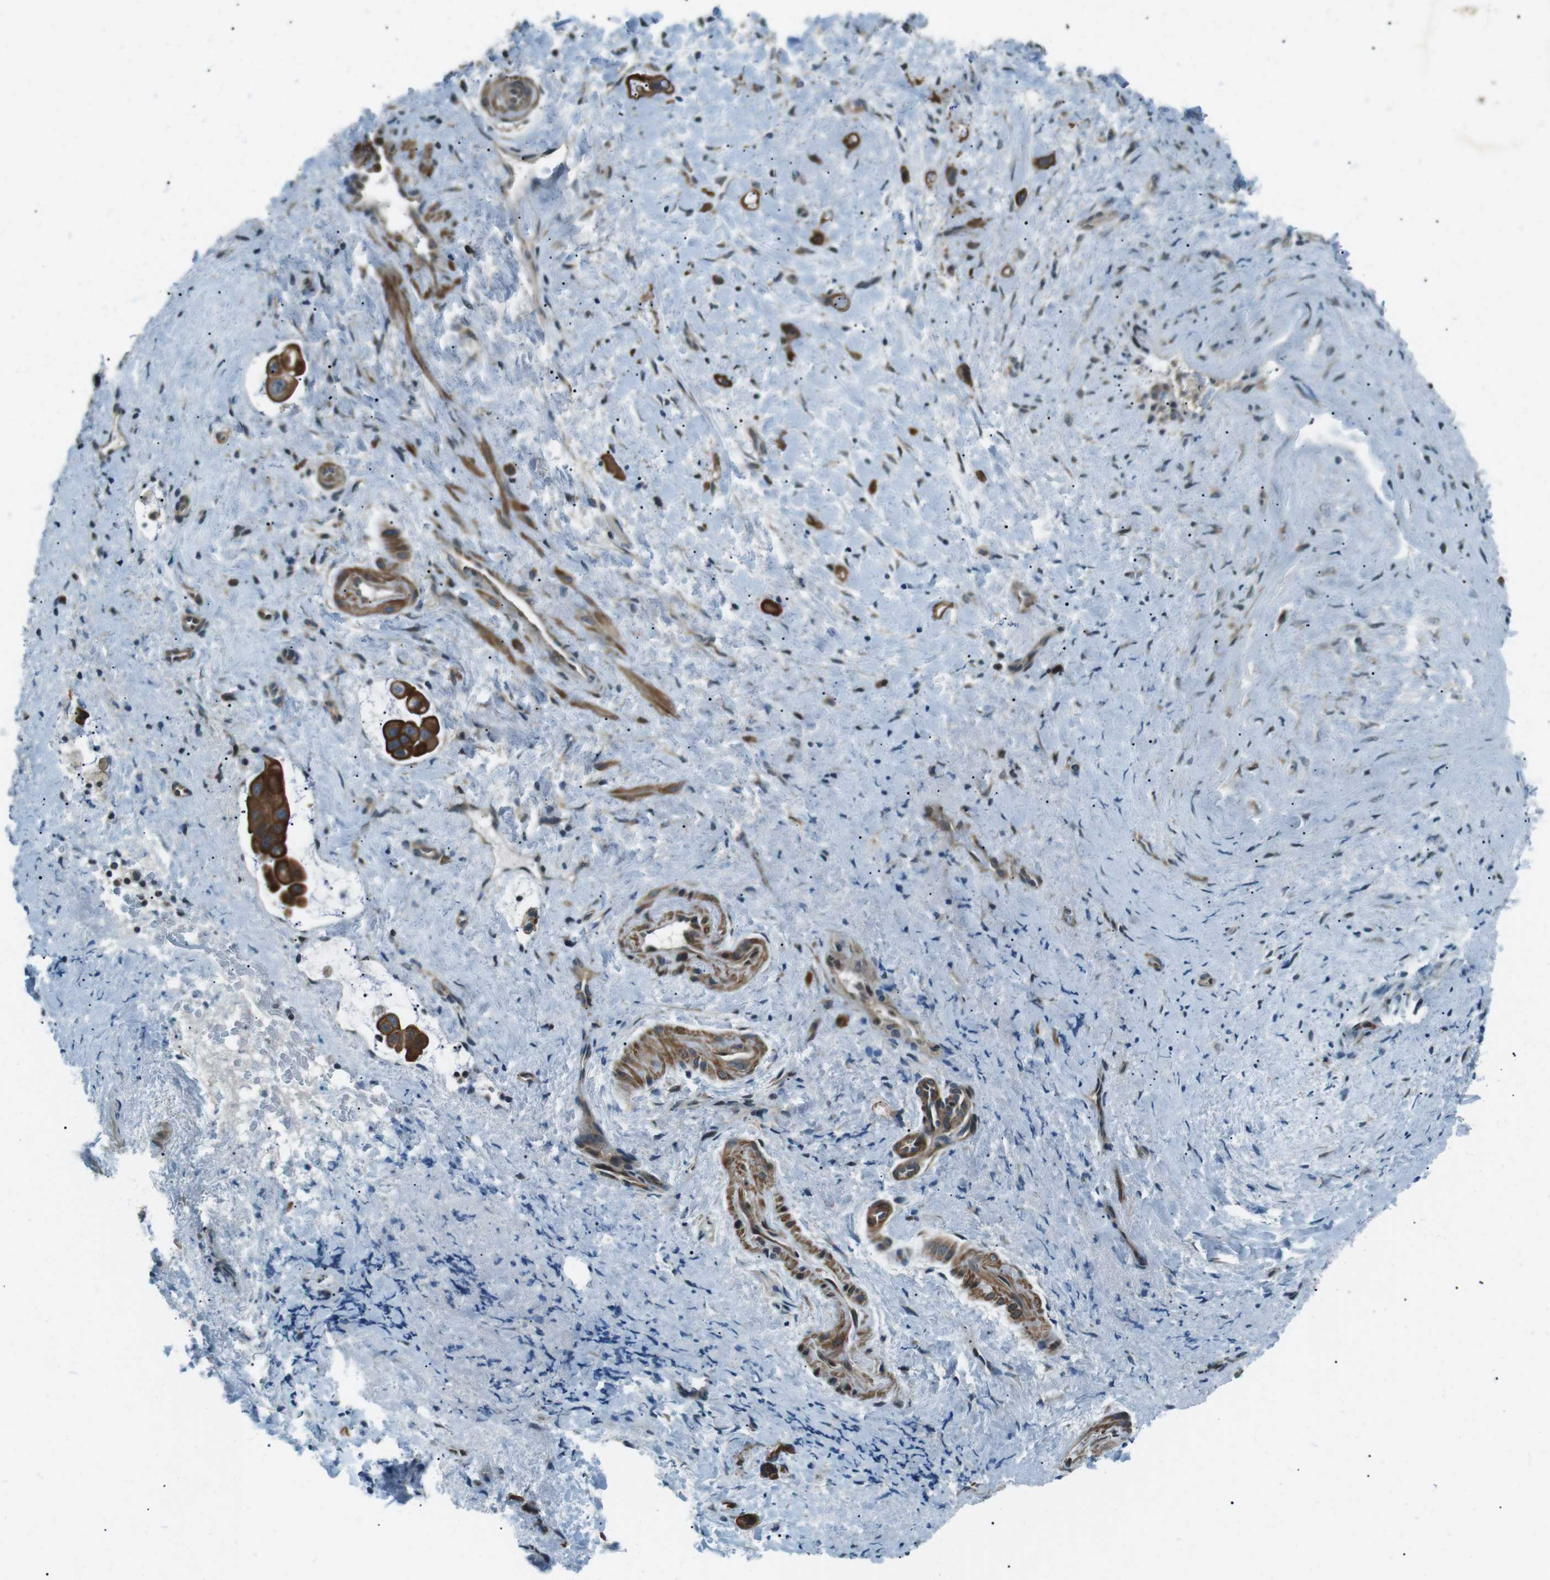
{"staining": {"intensity": "strong", "quantity": ">75%", "location": "cytoplasmic/membranous"}, "tissue": "liver cancer", "cell_type": "Tumor cells", "image_type": "cancer", "snomed": [{"axis": "morphology", "description": "Cholangiocarcinoma"}, {"axis": "topography", "description": "Liver"}], "caption": "A high-resolution histopathology image shows immunohistochemistry (IHC) staining of liver cancer (cholangiocarcinoma), which demonstrates strong cytoplasmic/membranous expression in about >75% of tumor cells.", "gene": "TMEM74", "patient": {"sex": "female", "age": 65}}